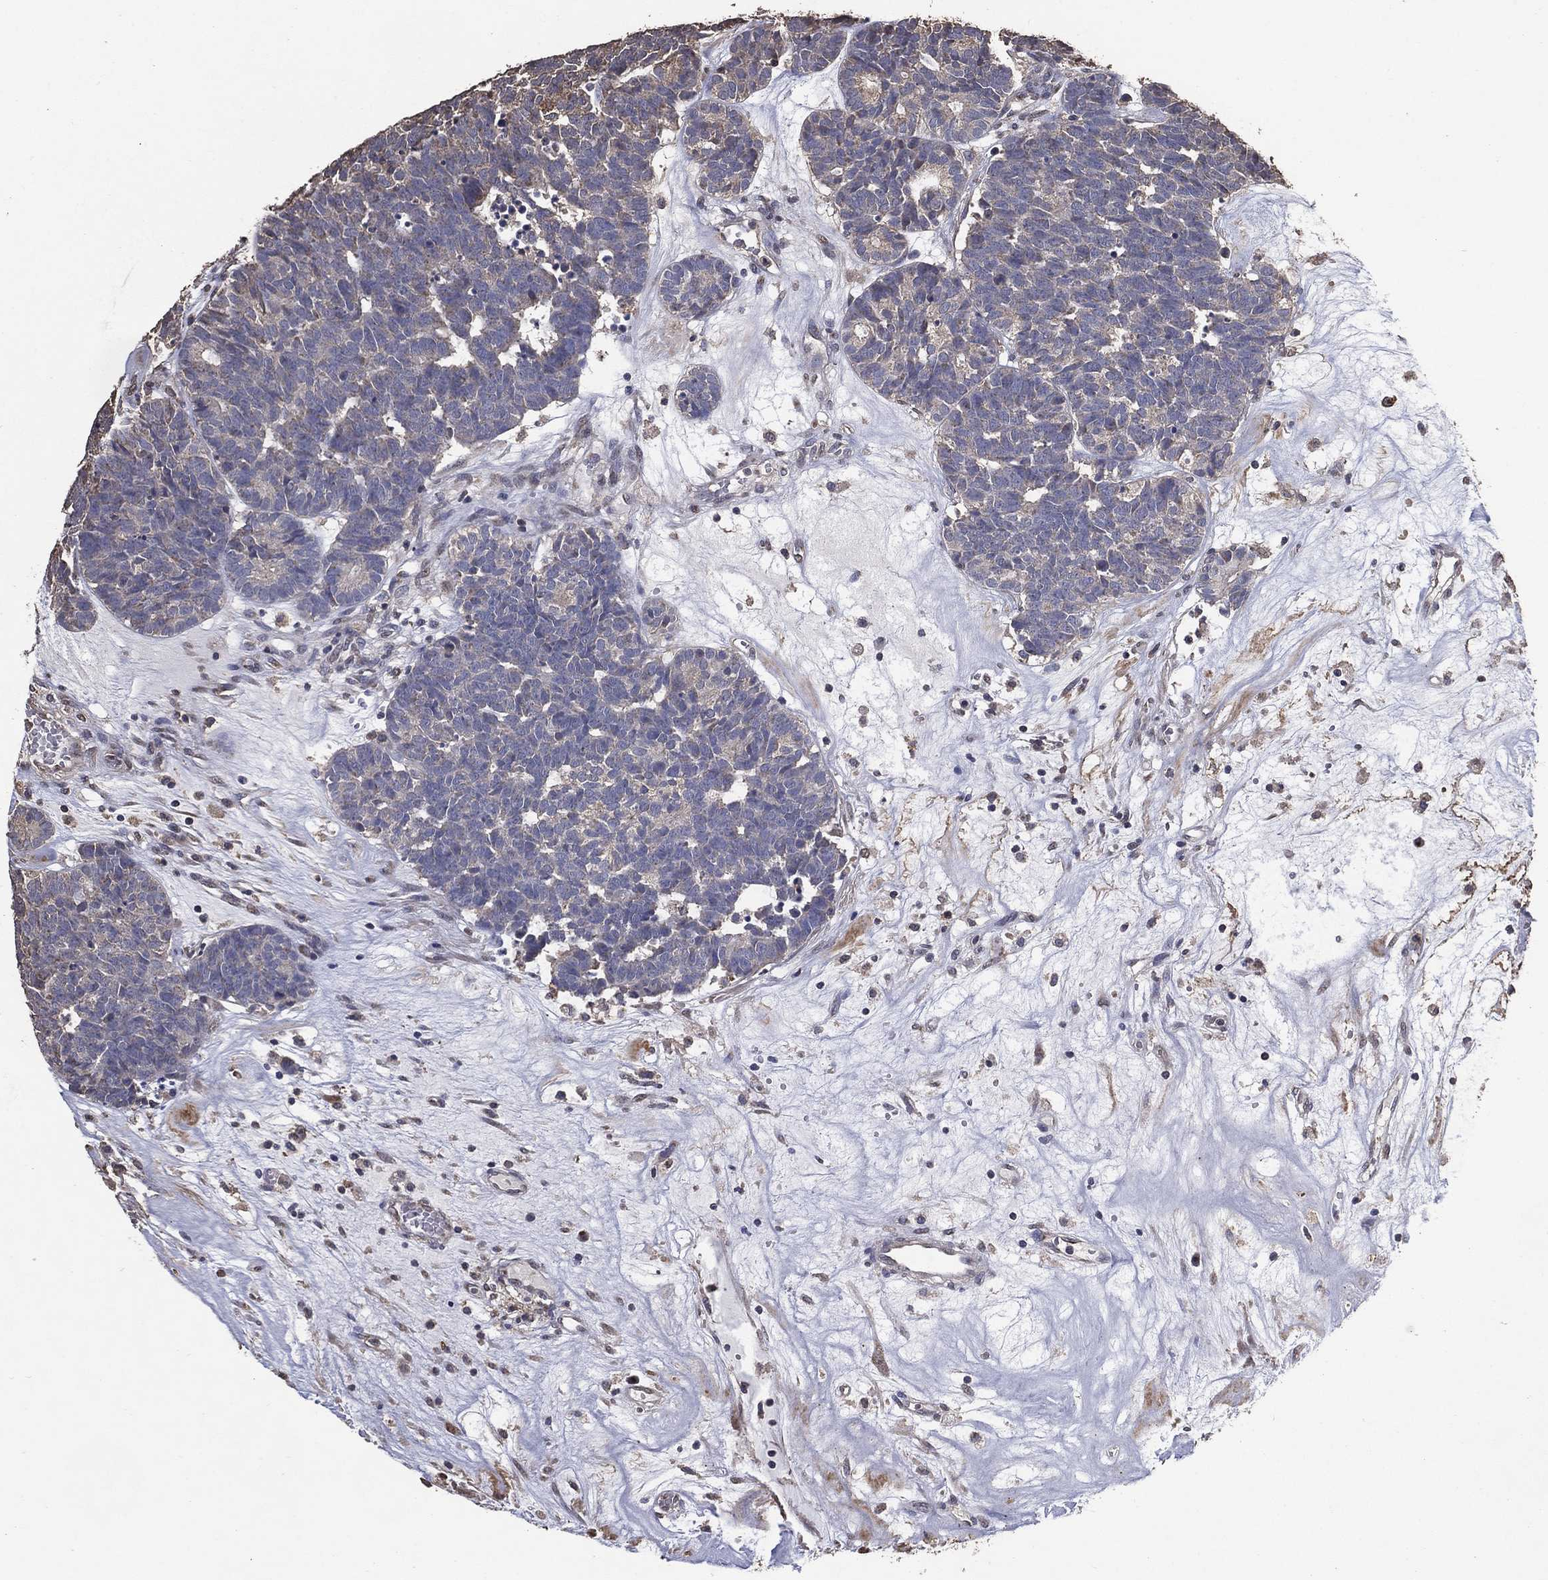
{"staining": {"intensity": "negative", "quantity": "none", "location": "none"}, "tissue": "head and neck cancer", "cell_type": "Tumor cells", "image_type": "cancer", "snomed": [{"axis": "morphology", "description": "Adenocarcinoma, NOS"}, {"axis": "topography", "description": "Head-Neck"}], "caption": "This is an immunohistochemistry (IHC) histopathology image of head and neck cancer (adenocarcinoma). There is no positivity in tumor cells.", "gene": "GPR183", "patient": {"sex": "female", "age": 81}}